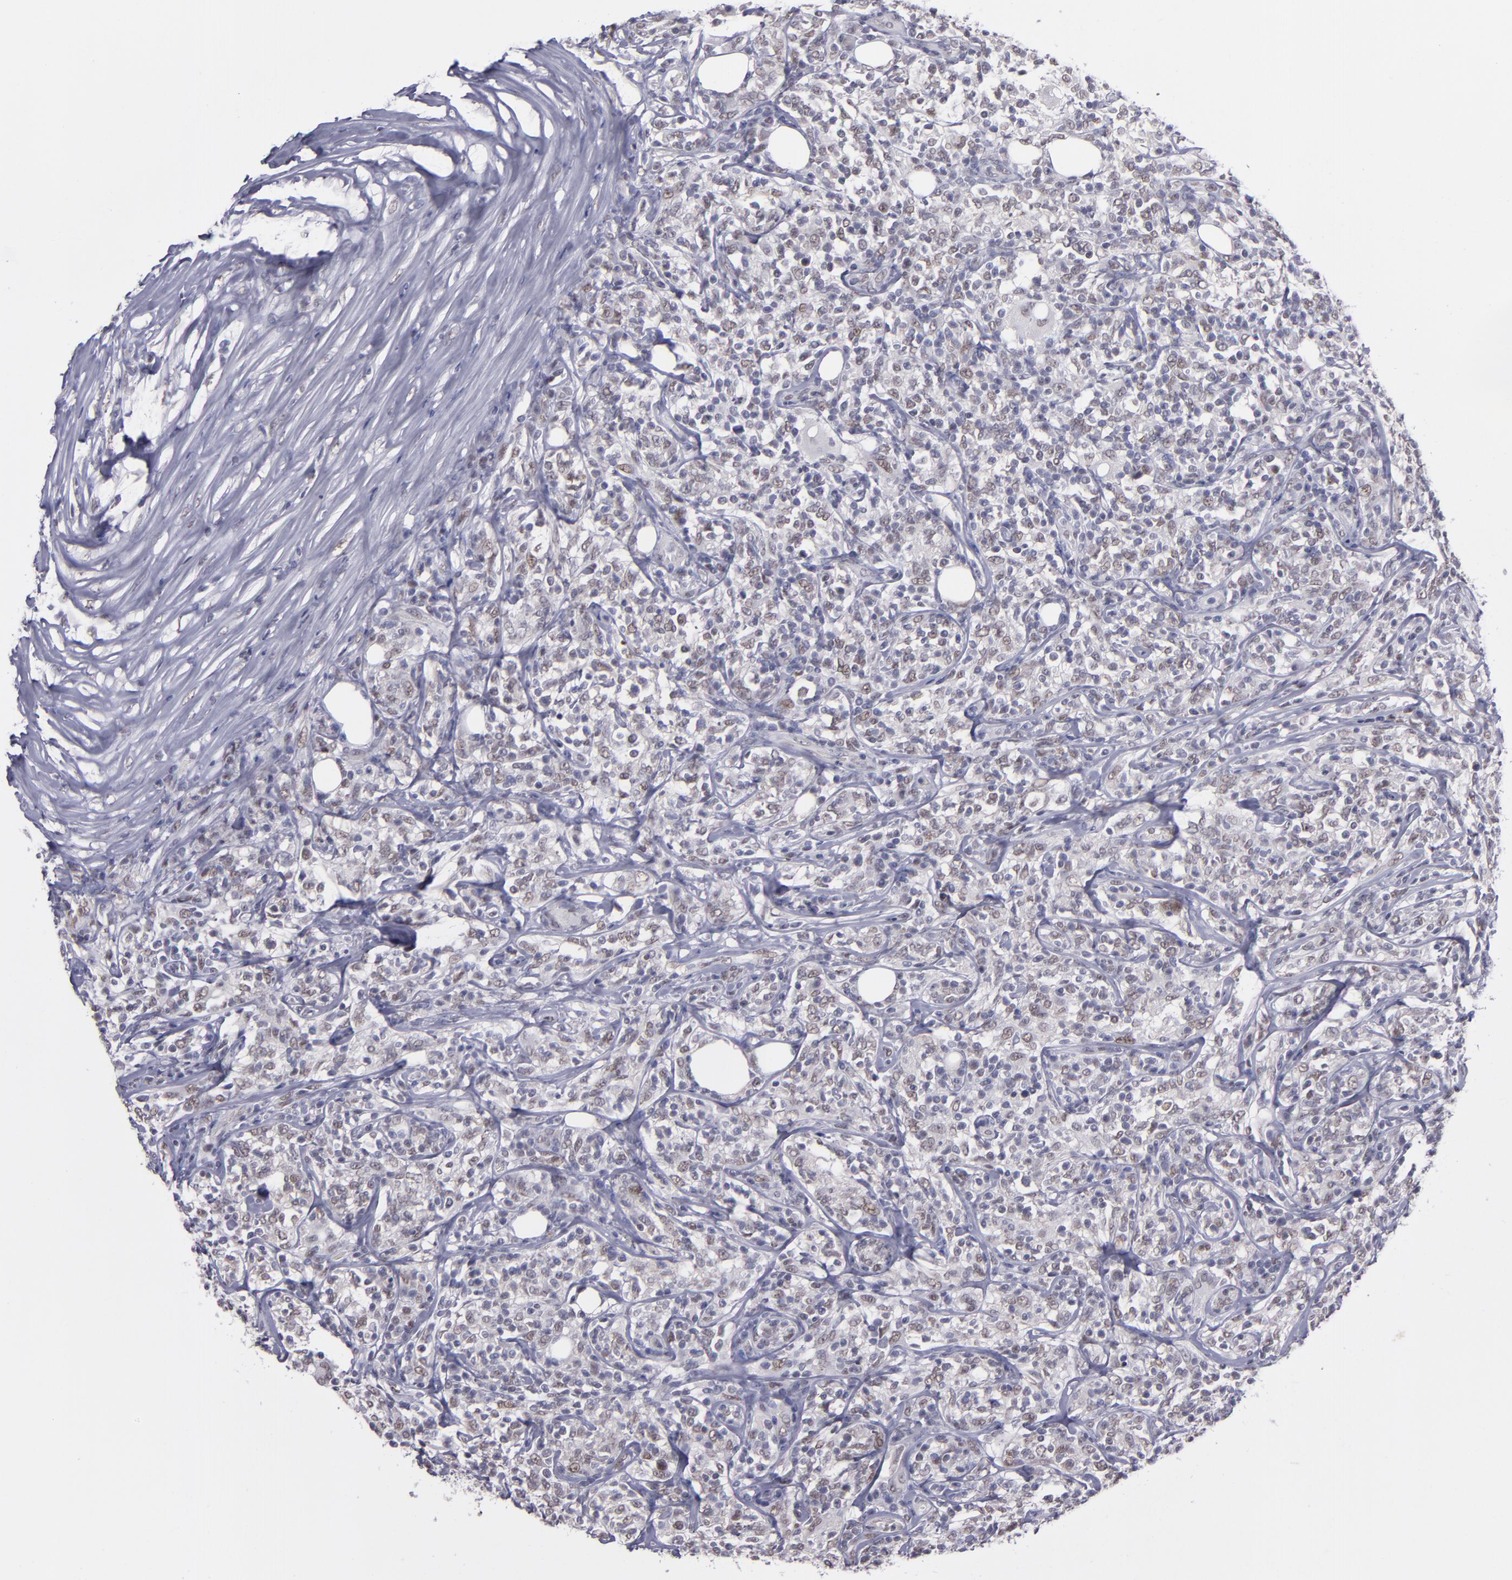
{"staining": {"intensity": "weak", "quantity": "25%-75%", "location": "nuclear"}, "tissue": "lymphoma", "cell_type": "Tumor cells", "image_type": "cancer", "snomed": [{"axis": "morphology", "description": "Malignant lymphoma, non-Hodgkin's type, High grade"}, {"axis": "topography", "description": "Lymph node"}], "caption": "High-grade malignant lymphoma, non-Hodgkin's type was stained to show a protein in brown. There is low levels of weak nuclear expression in approximately 25%-75% of tumor cells. (brown staining indicates protein expression, while blue staining denotes nuclei).", "gene": "OTUB2", "patient": {"sex": "female", "age": 84}}